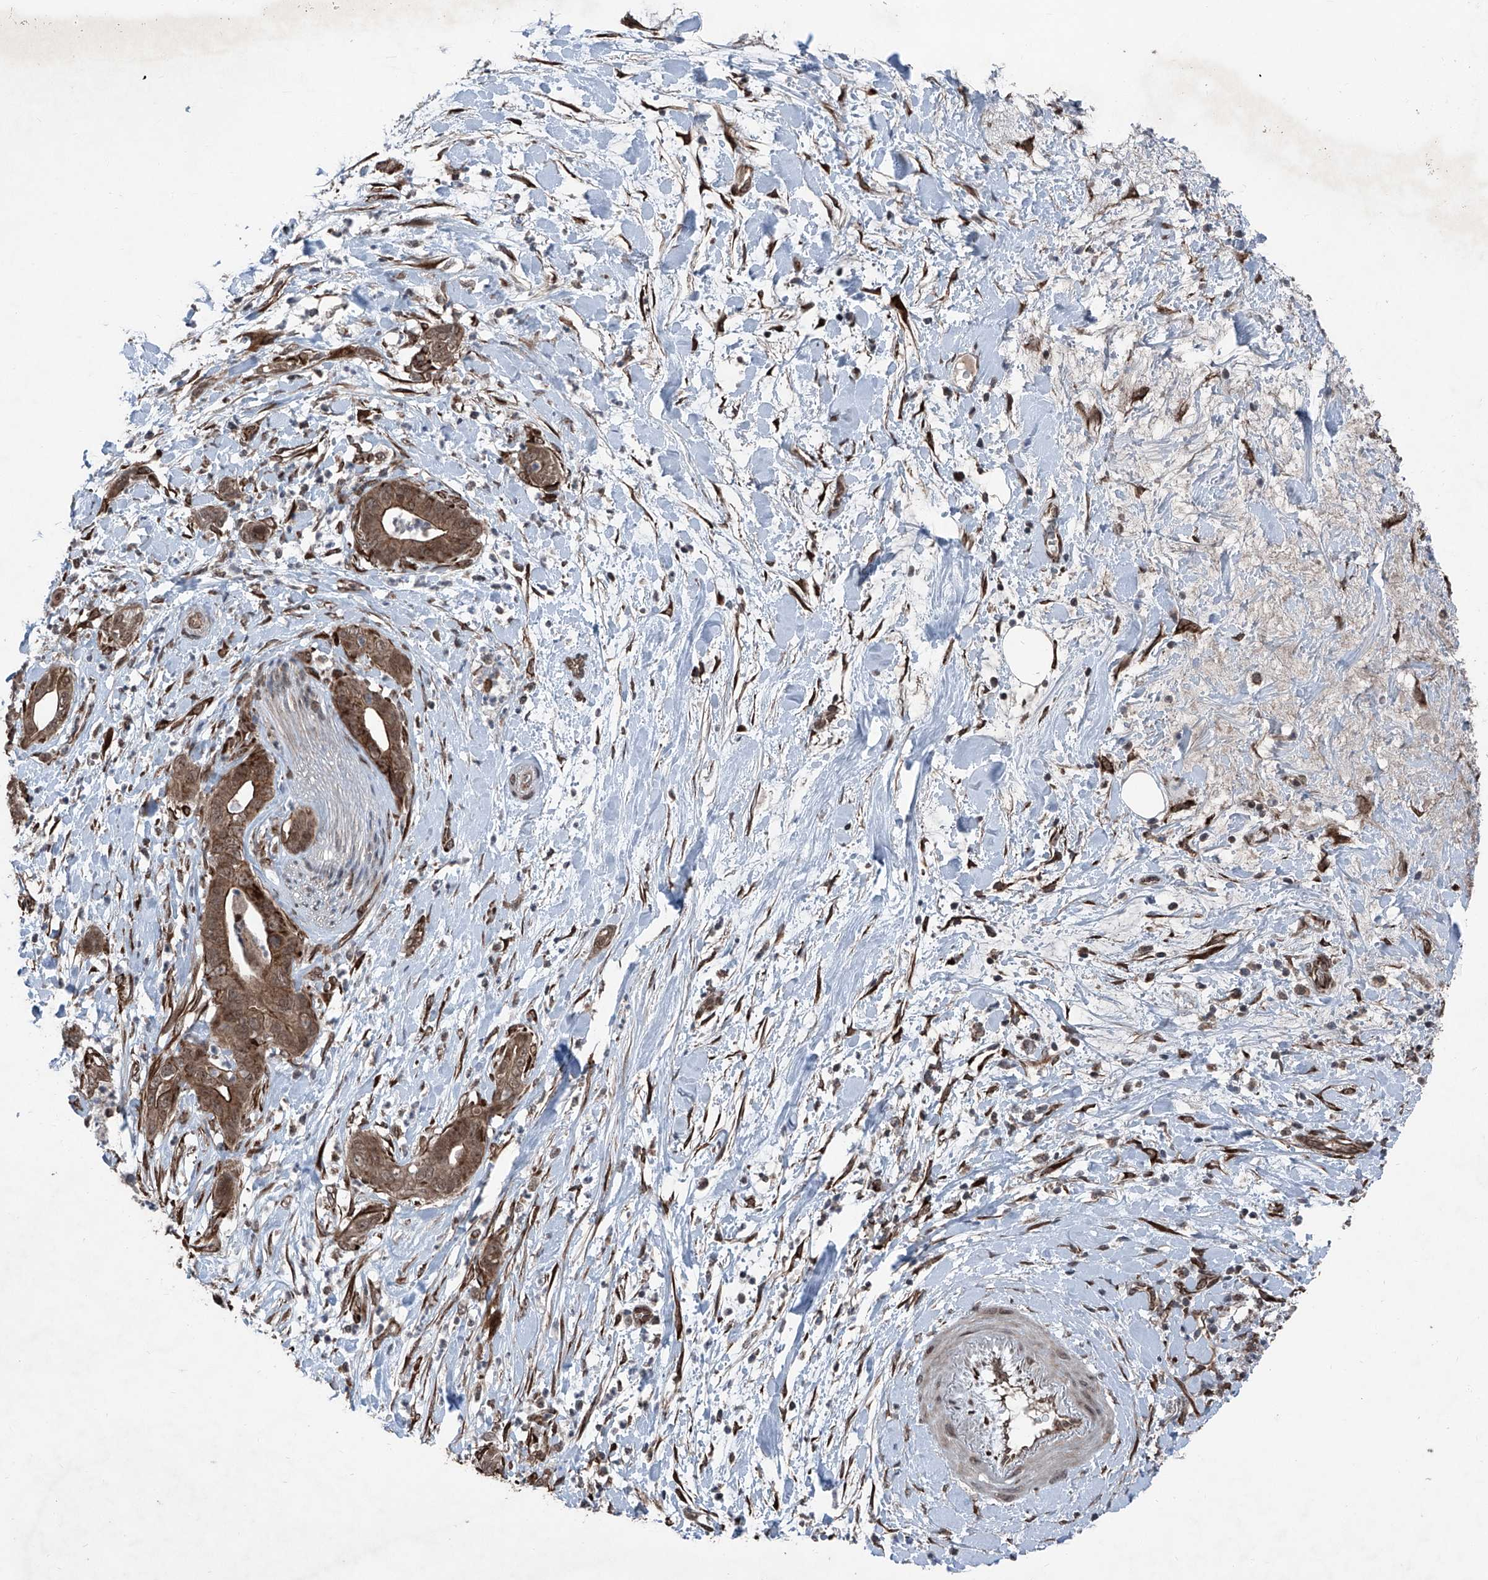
{"staining": {"intensity": "moderate", "quantity": ">75%", "location": "cytoplasmic/membranous,nuclear"}, "tissue": "pancreatic cancer", "cell_type": "Tumor cells", "image_type": "cancer", "snomed": [{"axis": "morphology", "description": "Adenocarcinoma, NOS"}, {"axis": "topography", "description": "Pancreas"}], "caption": "Immunohistochemistry (DAB (3,3'-diaminobenzidine)) staining of human pancreatic cancer (adenocarcinoma) demonstrates moderate cytoplasmic/membranous and nuclear protein positivity in approximately >75% of tumor cells. The staining is performed using DAB brown chromogen to label protein expression. The nuclei are counter-stained blue using hematoxylin.", "gene": "COA7", "patient": {"sex": "female", "age": 78}}